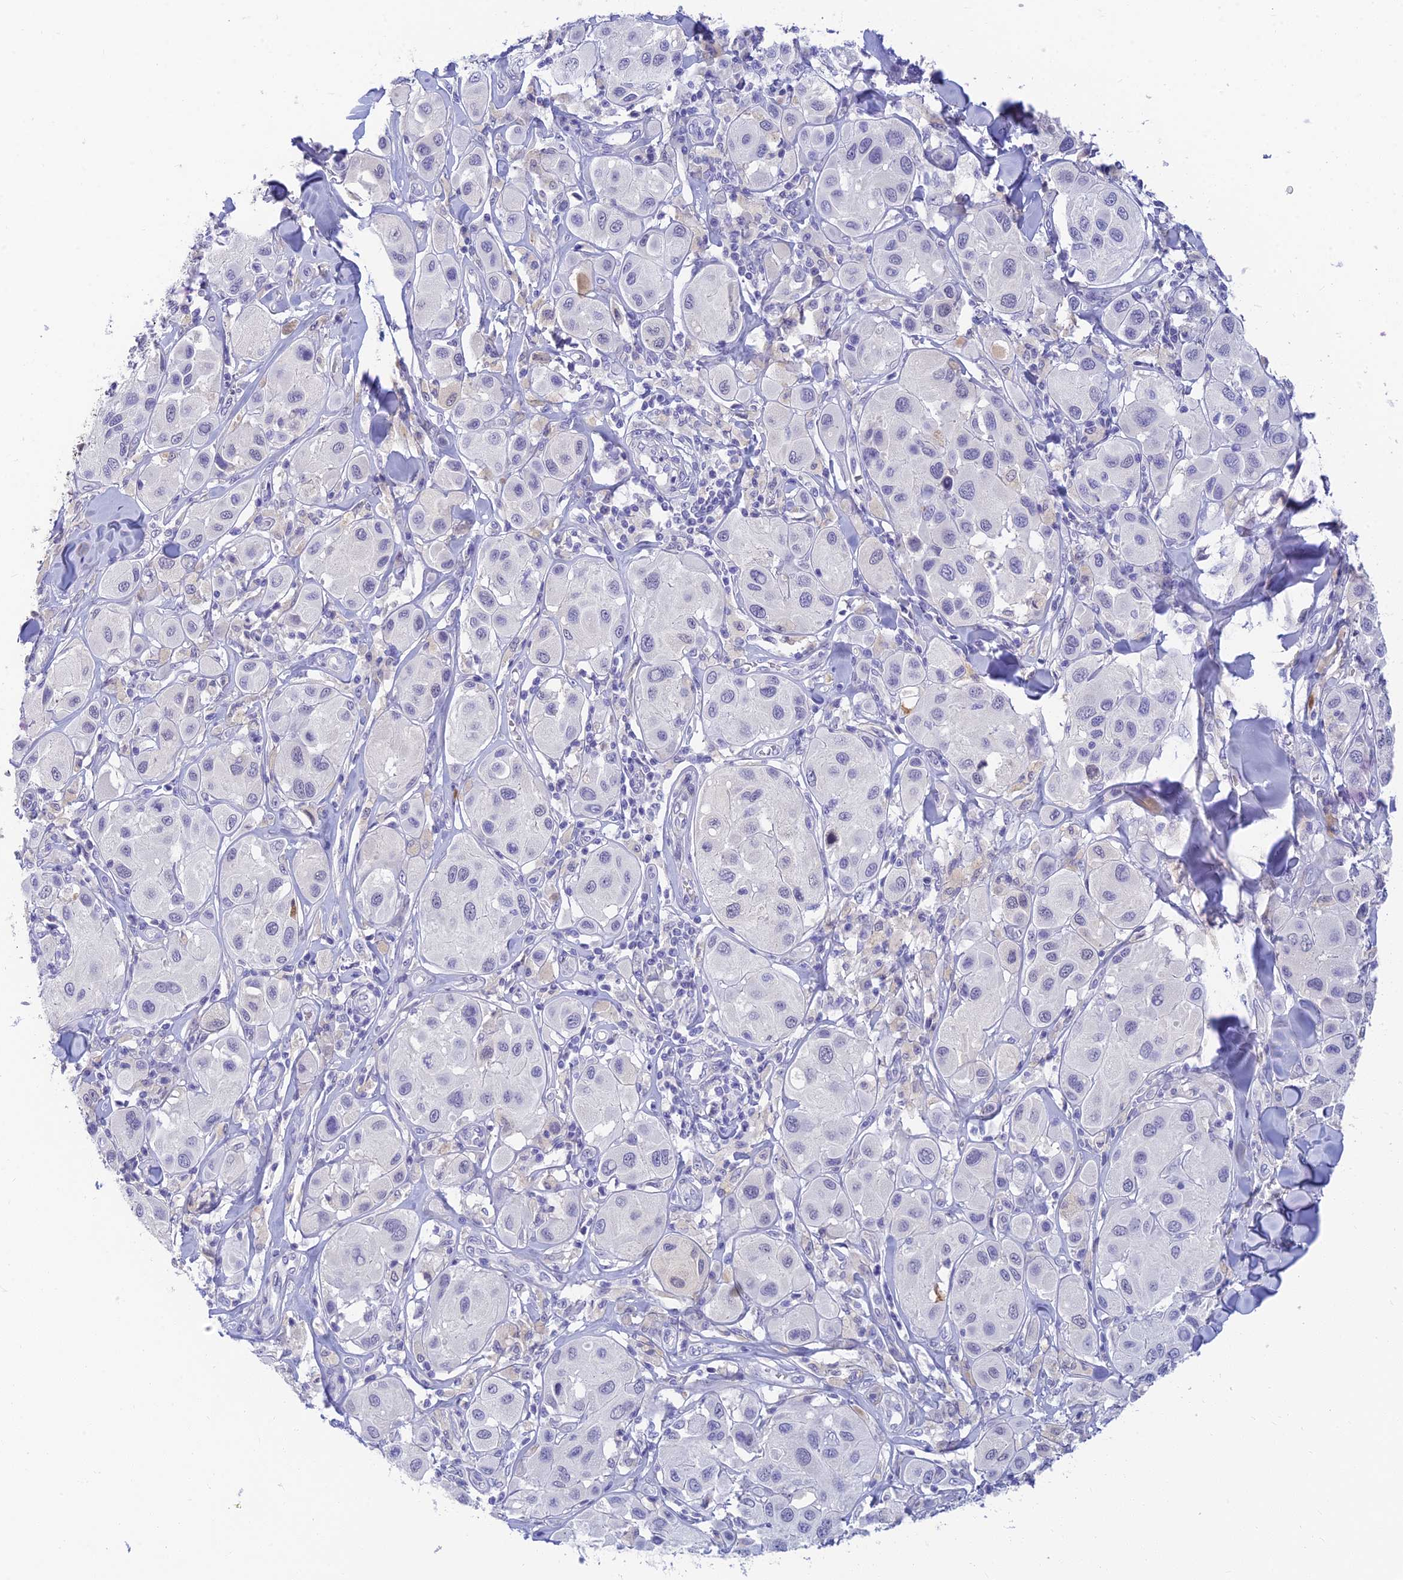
{"staining": {"intensity": "negative", "quantity": "none", "location": "none"}, "tissue": "melanoma", "cell_type": "Tumor cells", "image_type": "cancer", "snomed": [{"axis": "morphology", "description": "Malignant melanoma, Metastatic site"}, {"axis": "topography", "description": "Skin"}], "caption": "Protein analysis of malignant melanoma (metastatic site) demonstrates no significant positivity in tumor cells.", "gene": "INTS13", "patient": {"sex": "male", "age": 41}}